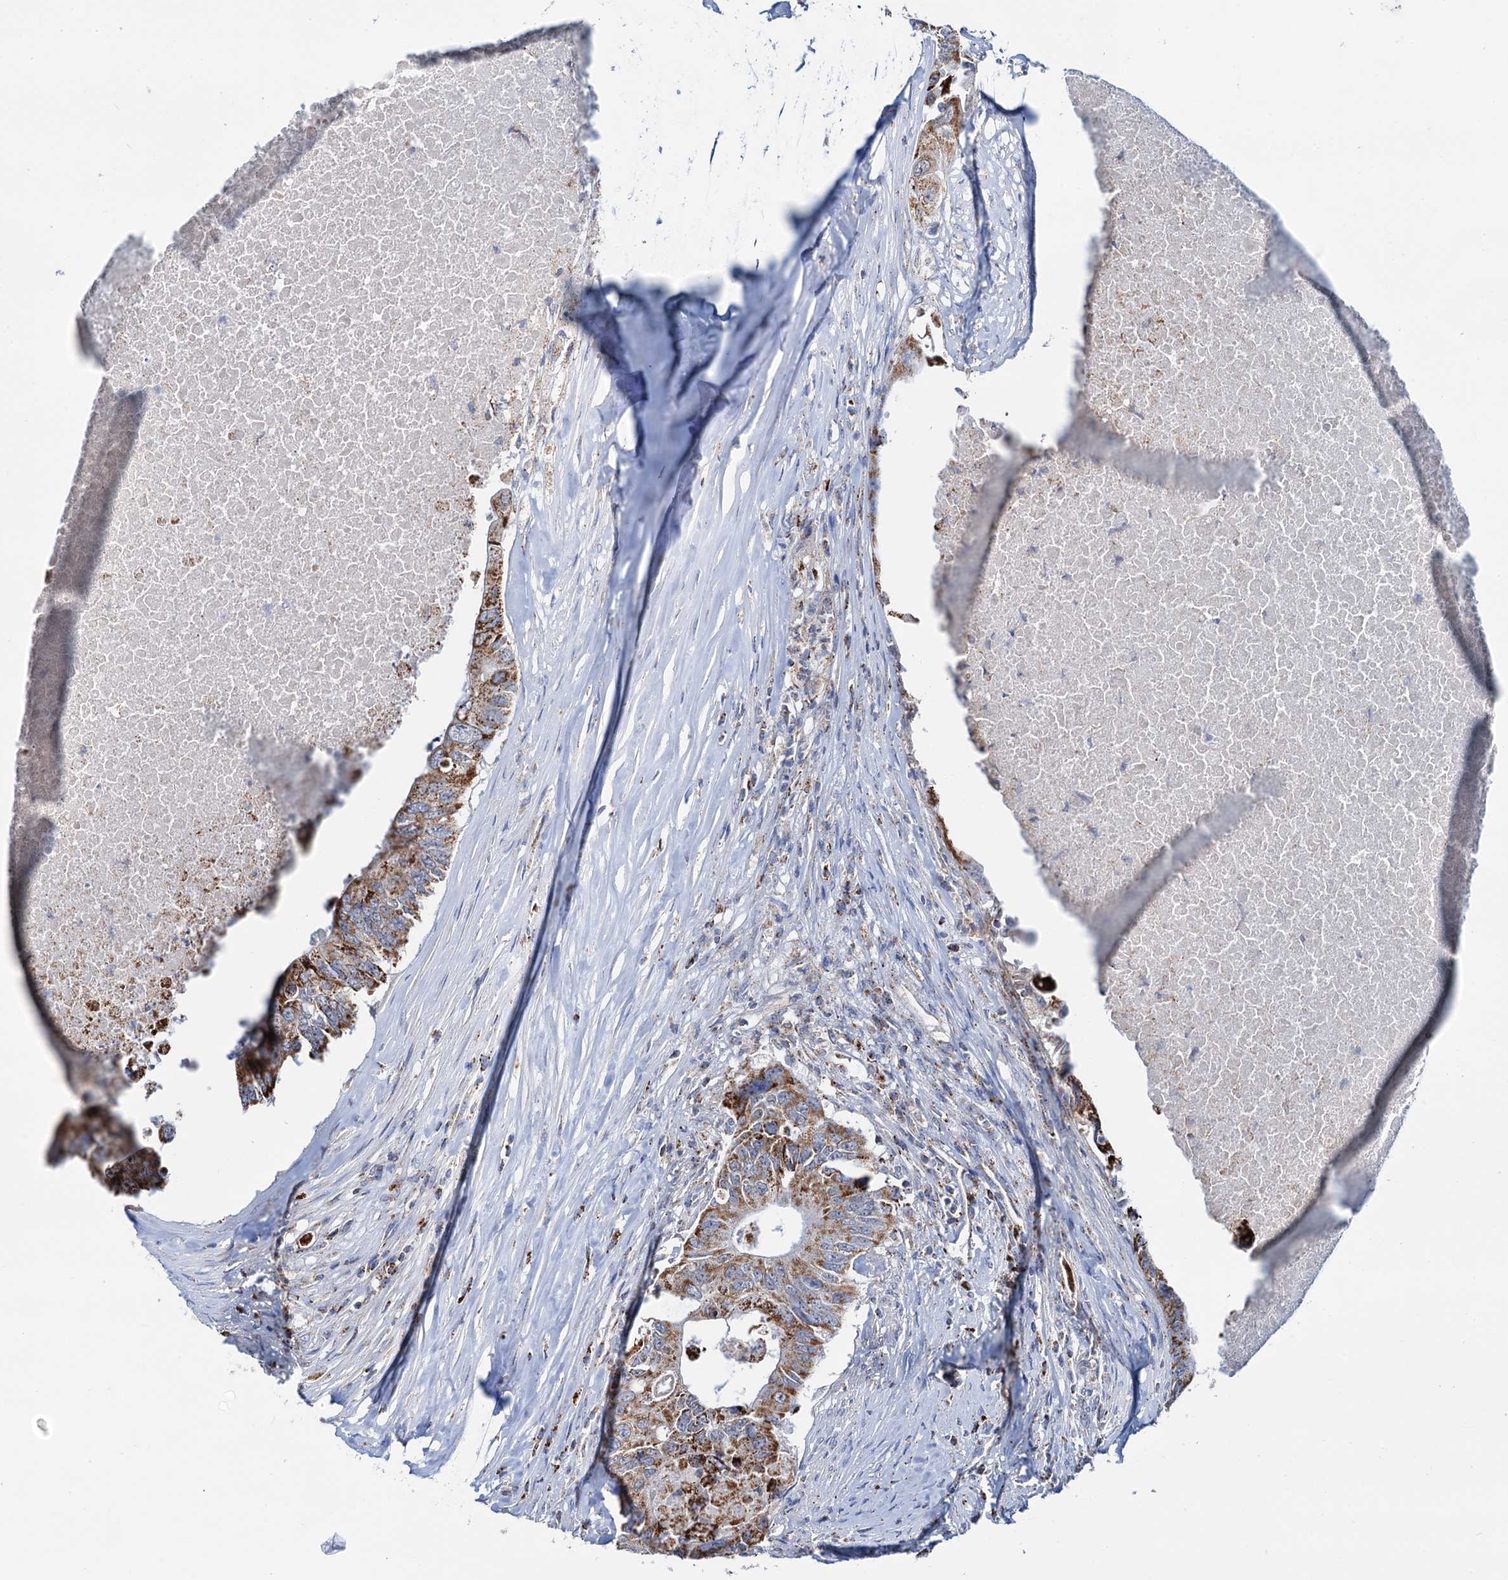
{"staining": {"intensity": "strong", "quantity": ">75%", "location": "cytoplasmic/membranous"}, "tissue": "colorectal cancer", "cell_type": "Tumor cells", "image_type": "cancer", "snomed": [{"axis": "morphology", "description": "Adenocarcinoma, NOS"}, {"axis": "topography", "description": "Colon"}], "caption": "A high amount of strong cytoplasmic/membranous expression is appreciated in about >75% of tumor cells in colorectal cancer (adenocarcinoma) tissue.", "gene": "C2CD3", "patient": {"sex": "male", "age": 71}}